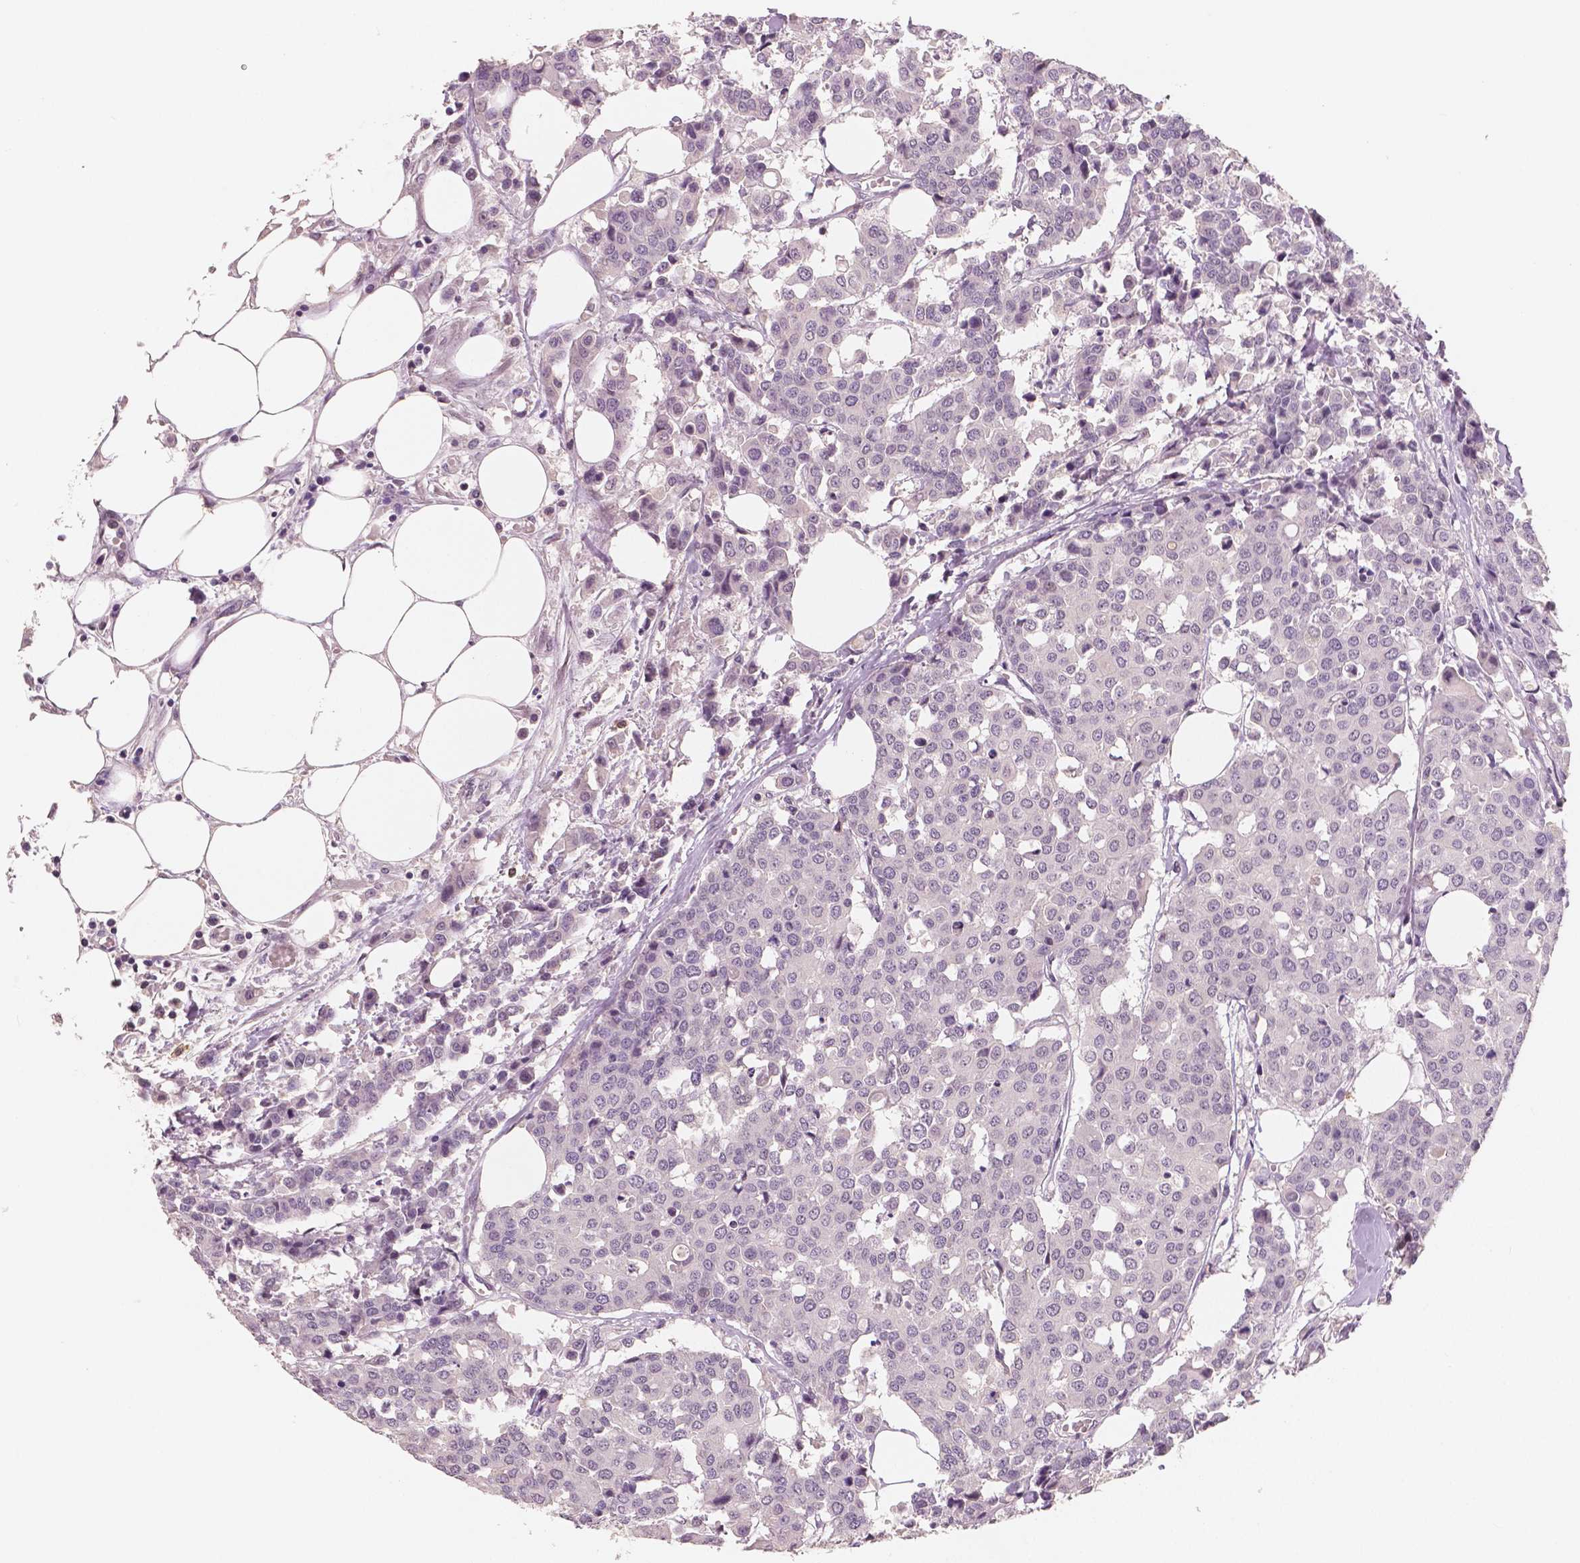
{"staining": {"intensity": "negative", "quantity": "none", "location": "none"}, "tissue": "carcinoid", "cell_type": "Tumor cells", "image_type": "cancer", "snomed": [{"axis": "morphology", "description": "Carcinoid, malignant, NOS"}, {"axis": "topography", "description": "Colon"}], "caption": "Immunohistochemical staining of carcinoid displays no significant positivity in tumor cells. The staining is performed using DAB brown chromogen with nuclei counter-stained in using hematoxylin.", "gene": "KIT", "patient": {"sex": "male", "age": 81}}